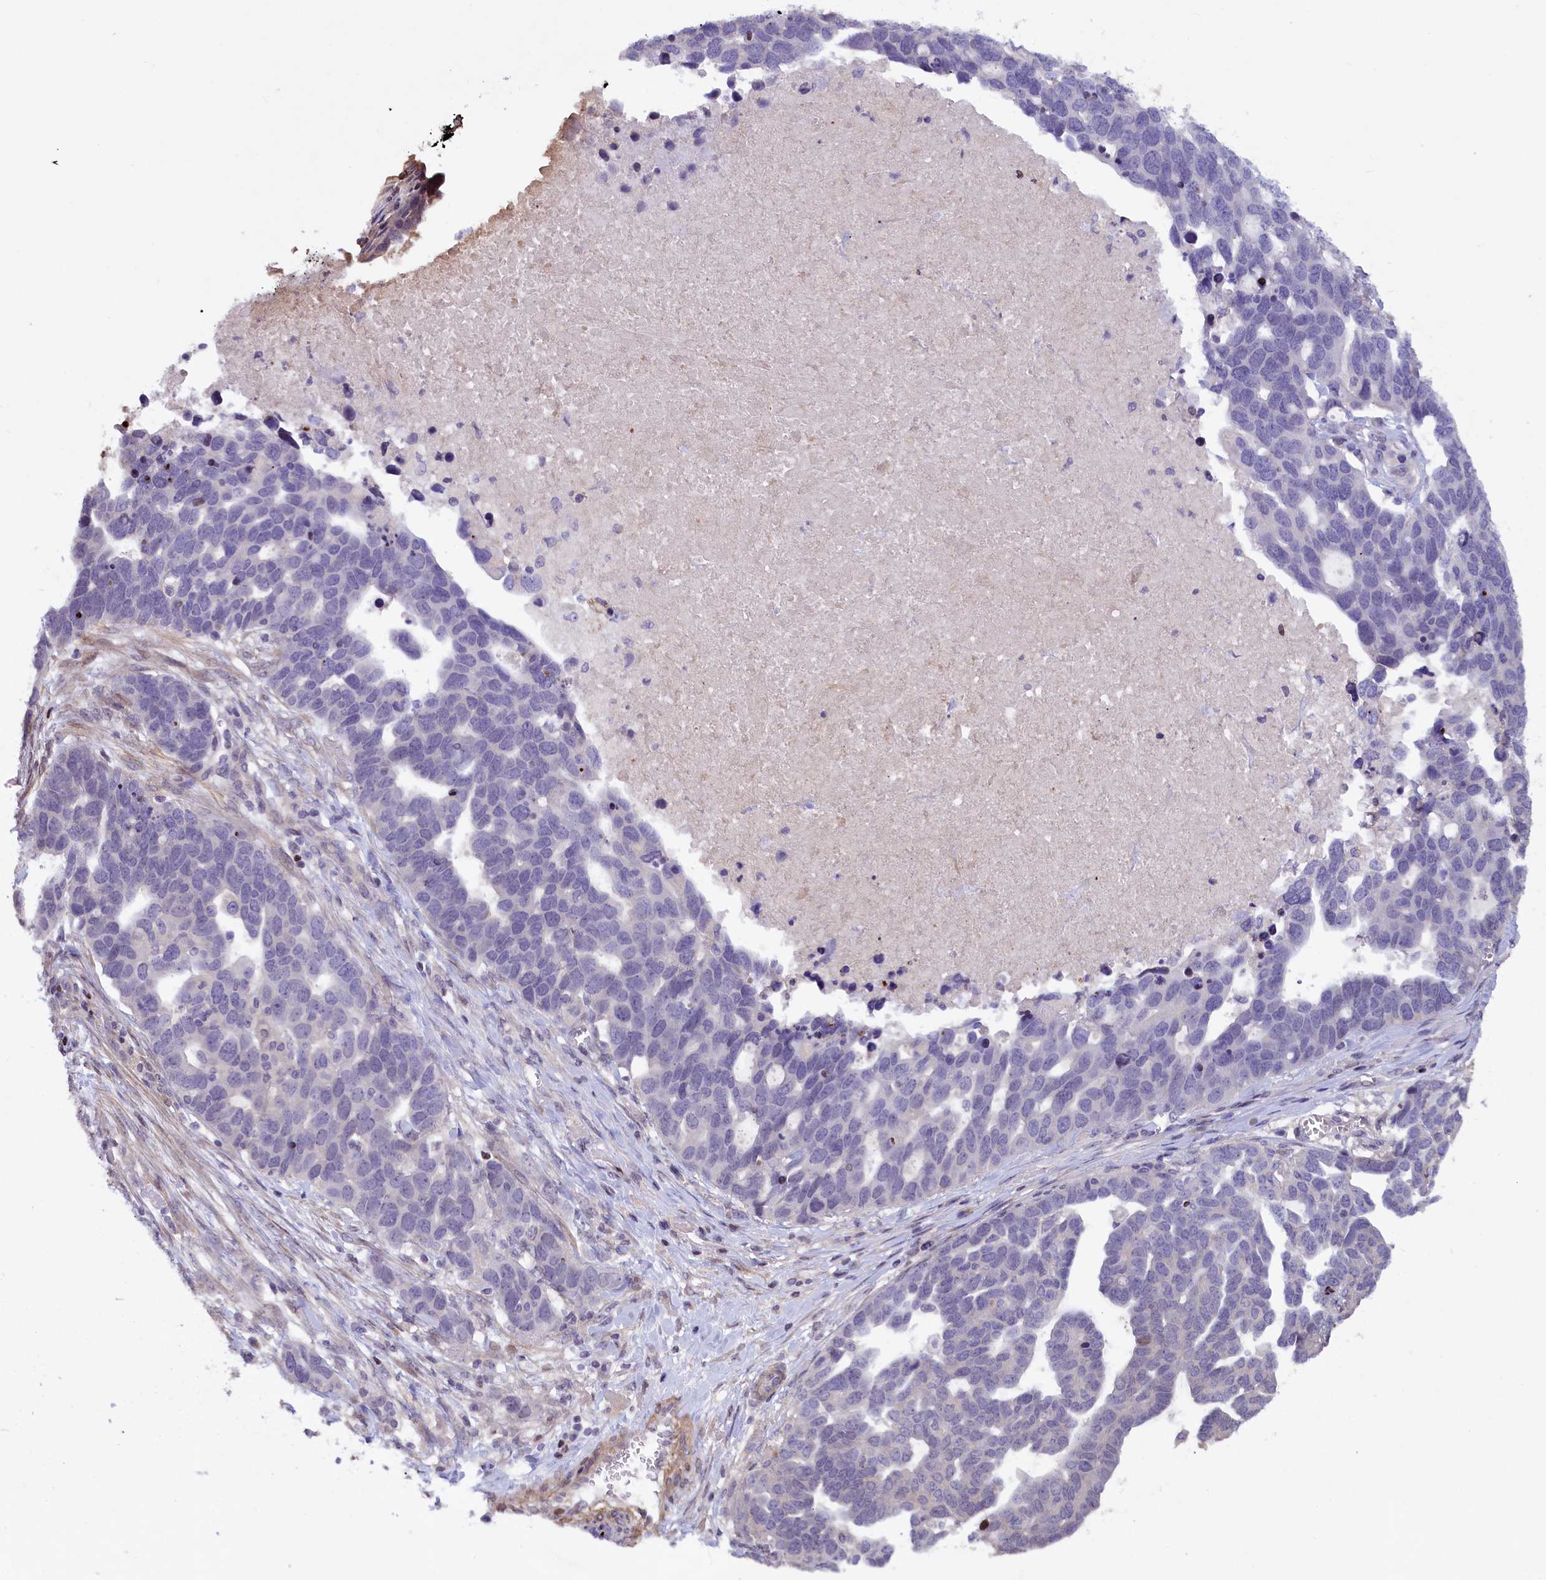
{"staining": {"intensity": "negative", "quantity": "none", "location": "none"}, "tissue": "ovarian cancer", "cell_type": "Tumor cells", "image_type": "cancer", "snomed": [{"axis": "morphology", "description": "Cystadenocarcinoma, serous, NOS"}, {"axis": "topography", "description": "Ovary"}], "caption": "Protein analysis of ovarian cancer reveals no significant expression in tumor cells.", "gene": "MAN2C1", "patient": {"sex": "female", "age": 54}}